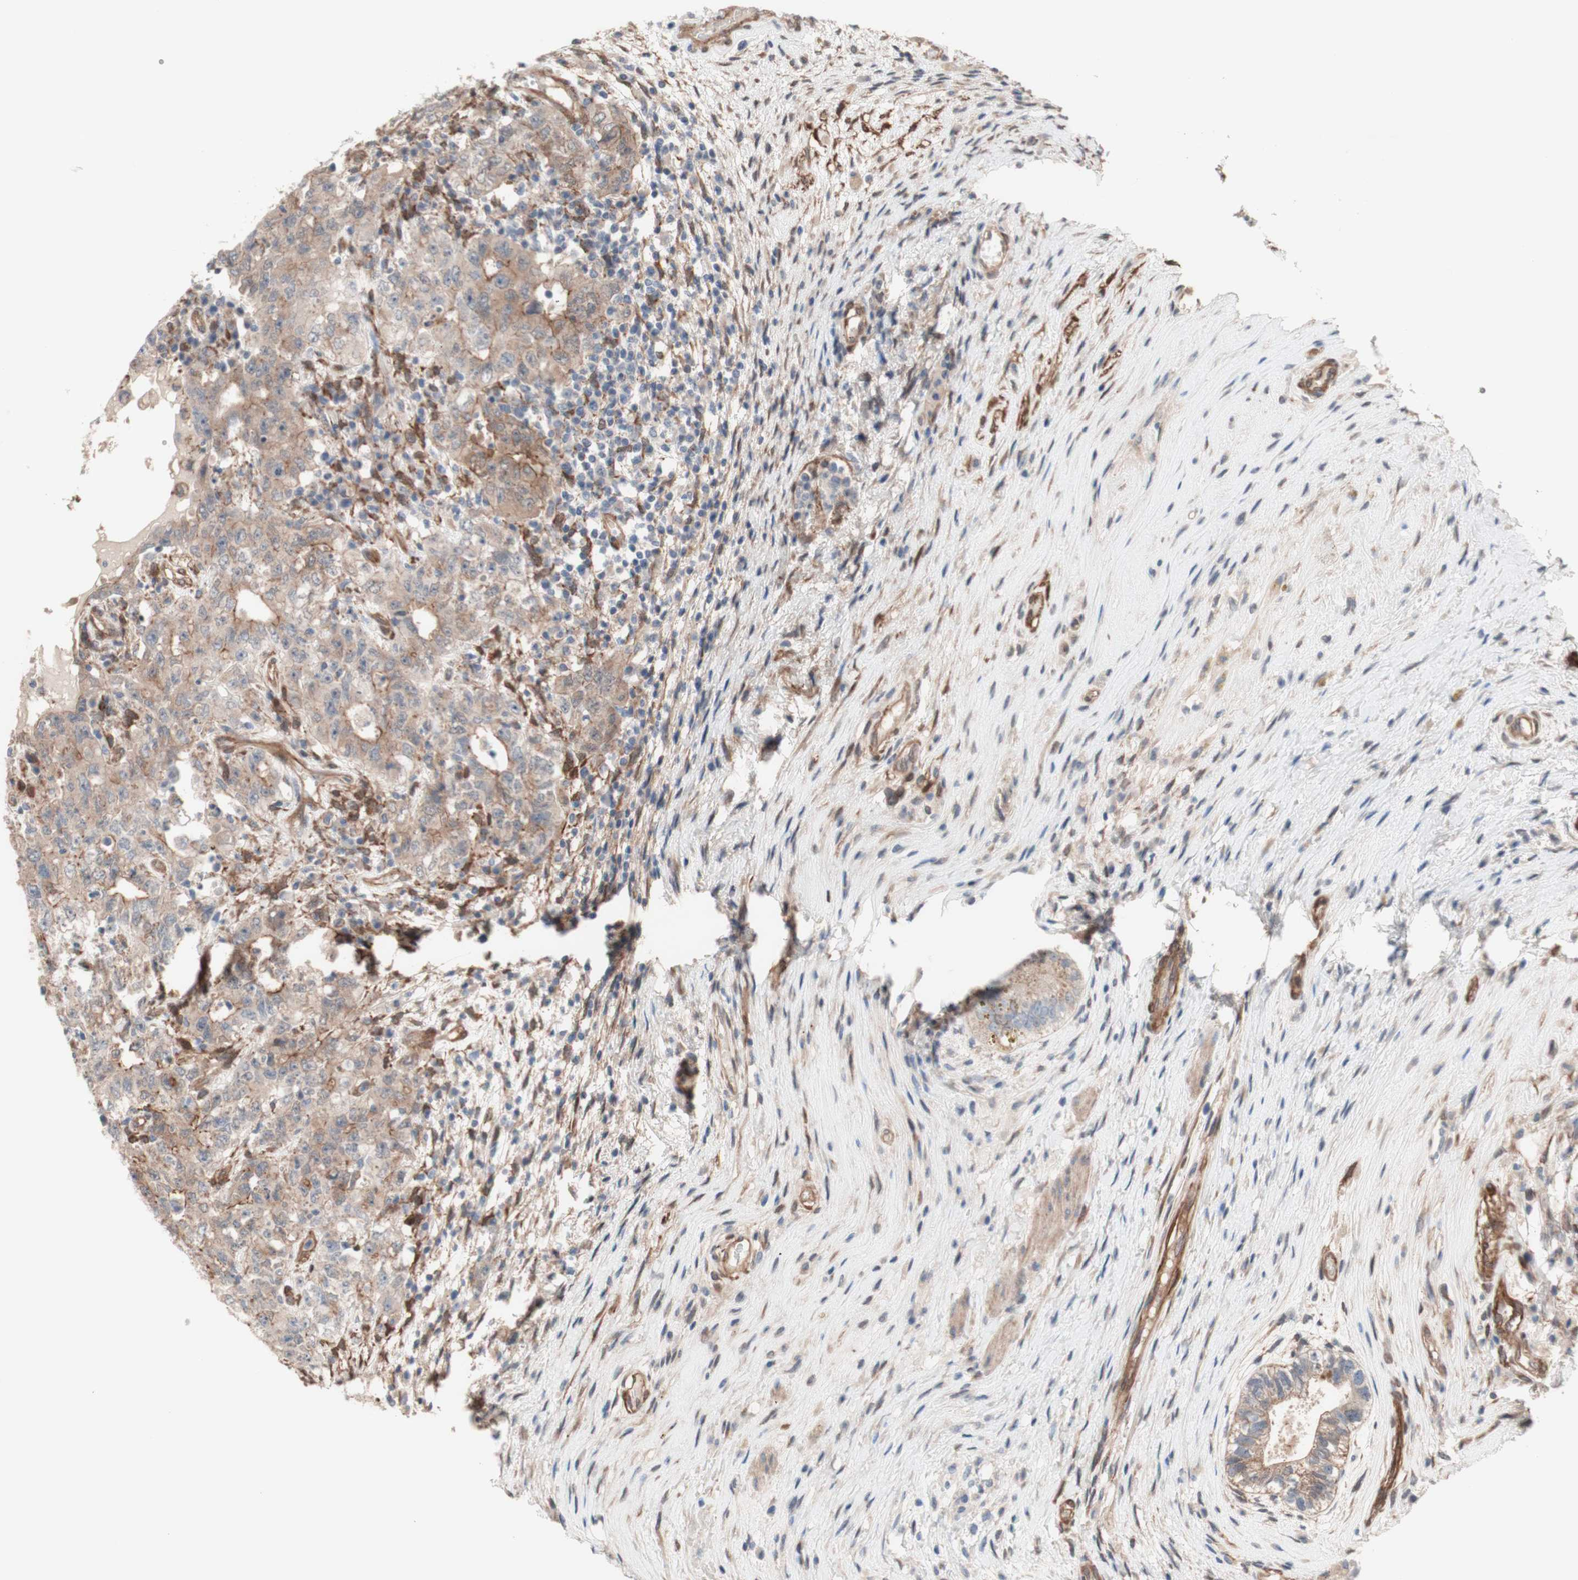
{"staining": {"intensity": "weak", "quantity": ">75%", "location": "cytoplasmic/membranous"}, "tissue": "testis cancer", "cell_type": "Tumor cells", "image_type": "cancer", "snomed": [{"axis": "morphology", "description": "Carcinoma, Embryonal, NOS"}, {"axis": "topography", "description": "Testis"}], "caption": "Testis cancer stained for a protein reveals weak cytoplasmic/membranous positivity in tumor cells. The staining is performed using DAB (3,3'-diaminobenzidine) brown chromogen to label protein expression. The nuclei are counter-stained blue using hematoxylin.", "gene": "CNN3", "patient": {"sex": "male", "age": 26}}